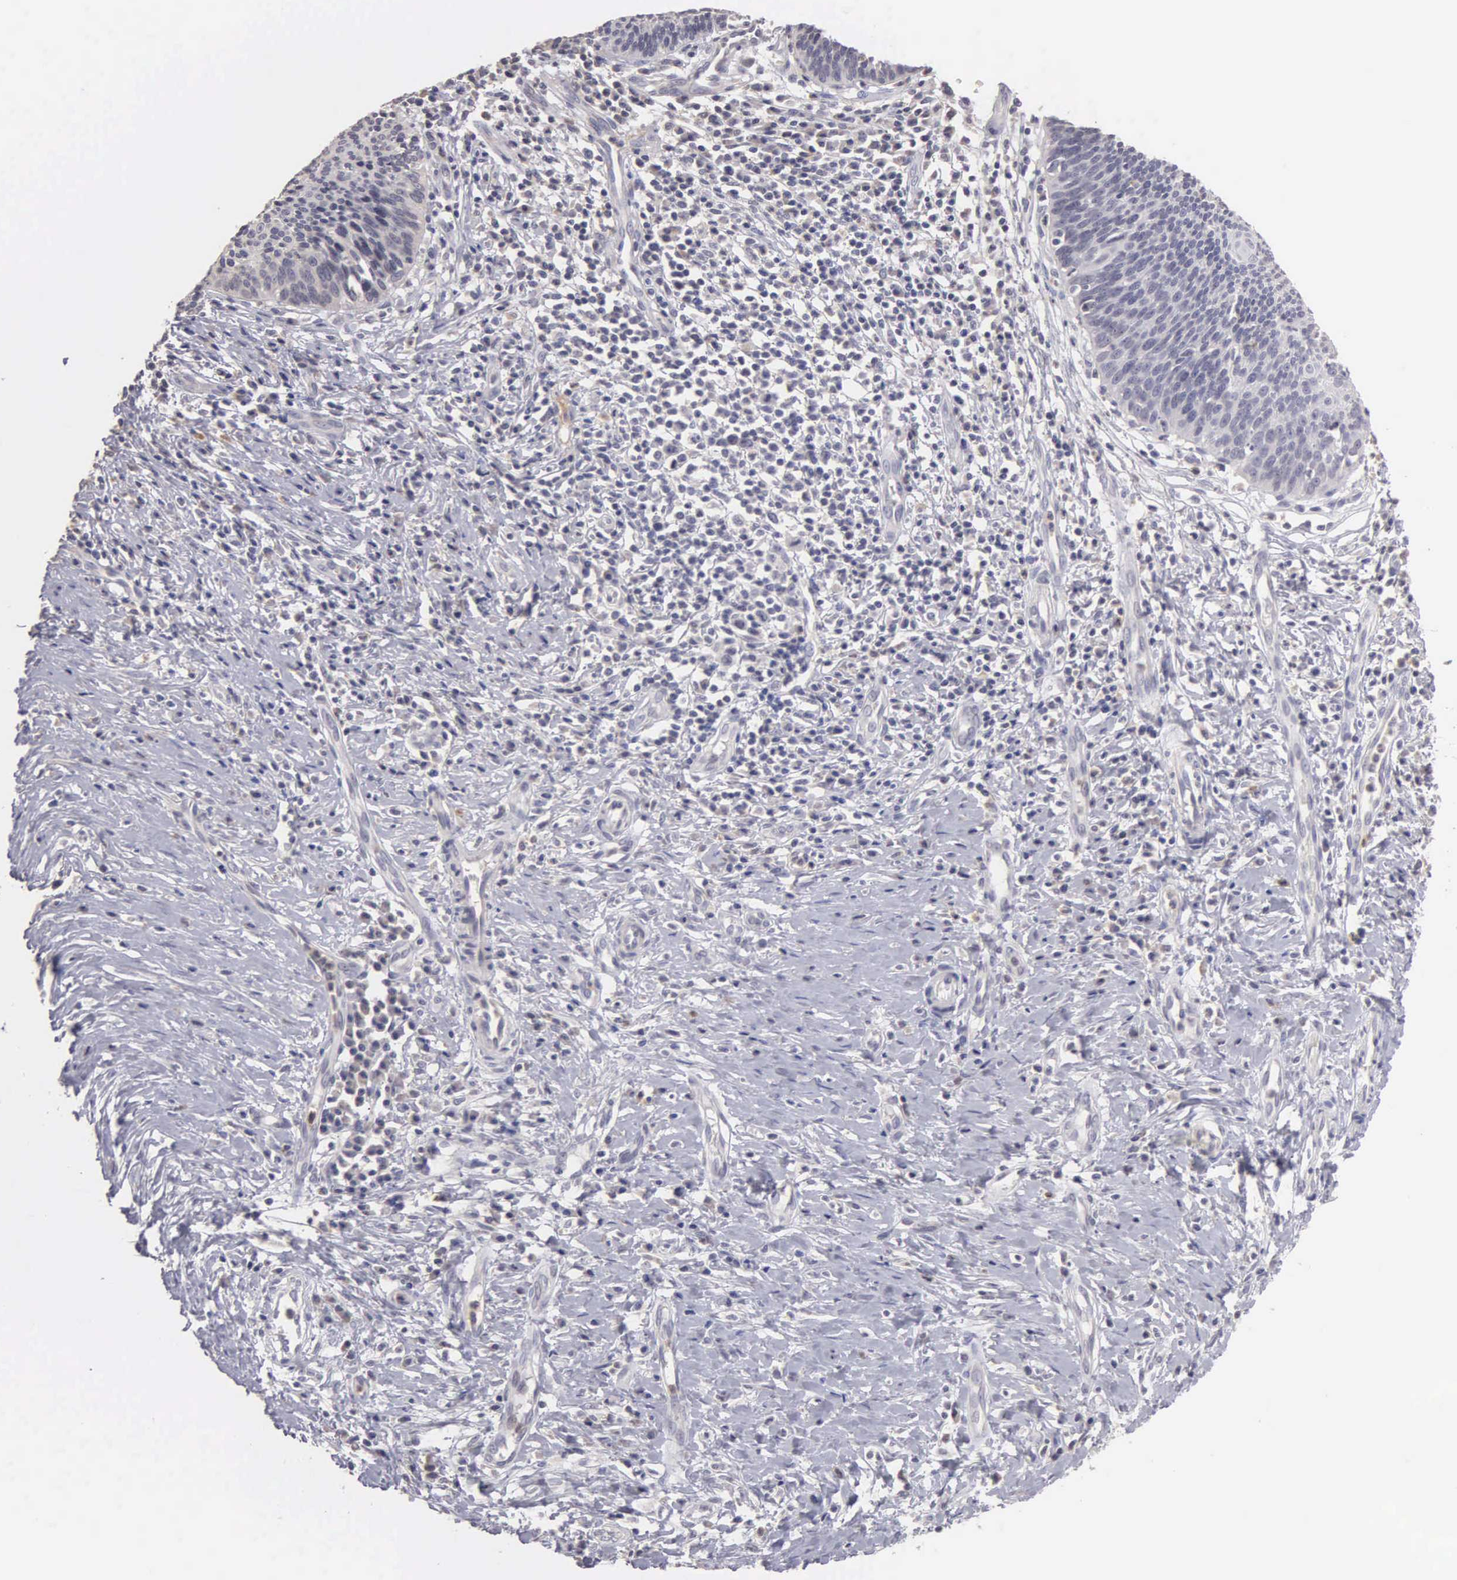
{"staining": {"intensity": "negative", "quantity": "none", "location": "none"}, "tissue": "cervical cancer", "cell_type": "Tumor cells", "image_type": "cancer", "snomed": [{"axis": "morphology", "description": "Squamous cell carcinoma, NOS"}, {"axis": "topography", "description": "Cervix"}], "caption": "IHC image of neoplastic tissue: human squamous cell carcinoma (cervical) stained with DAB shows no significant protein expression in tumor cells. (DAB IHC, high magnification).", "gene": "BRD1", "patient": {"sex": "female", "age": 41}}